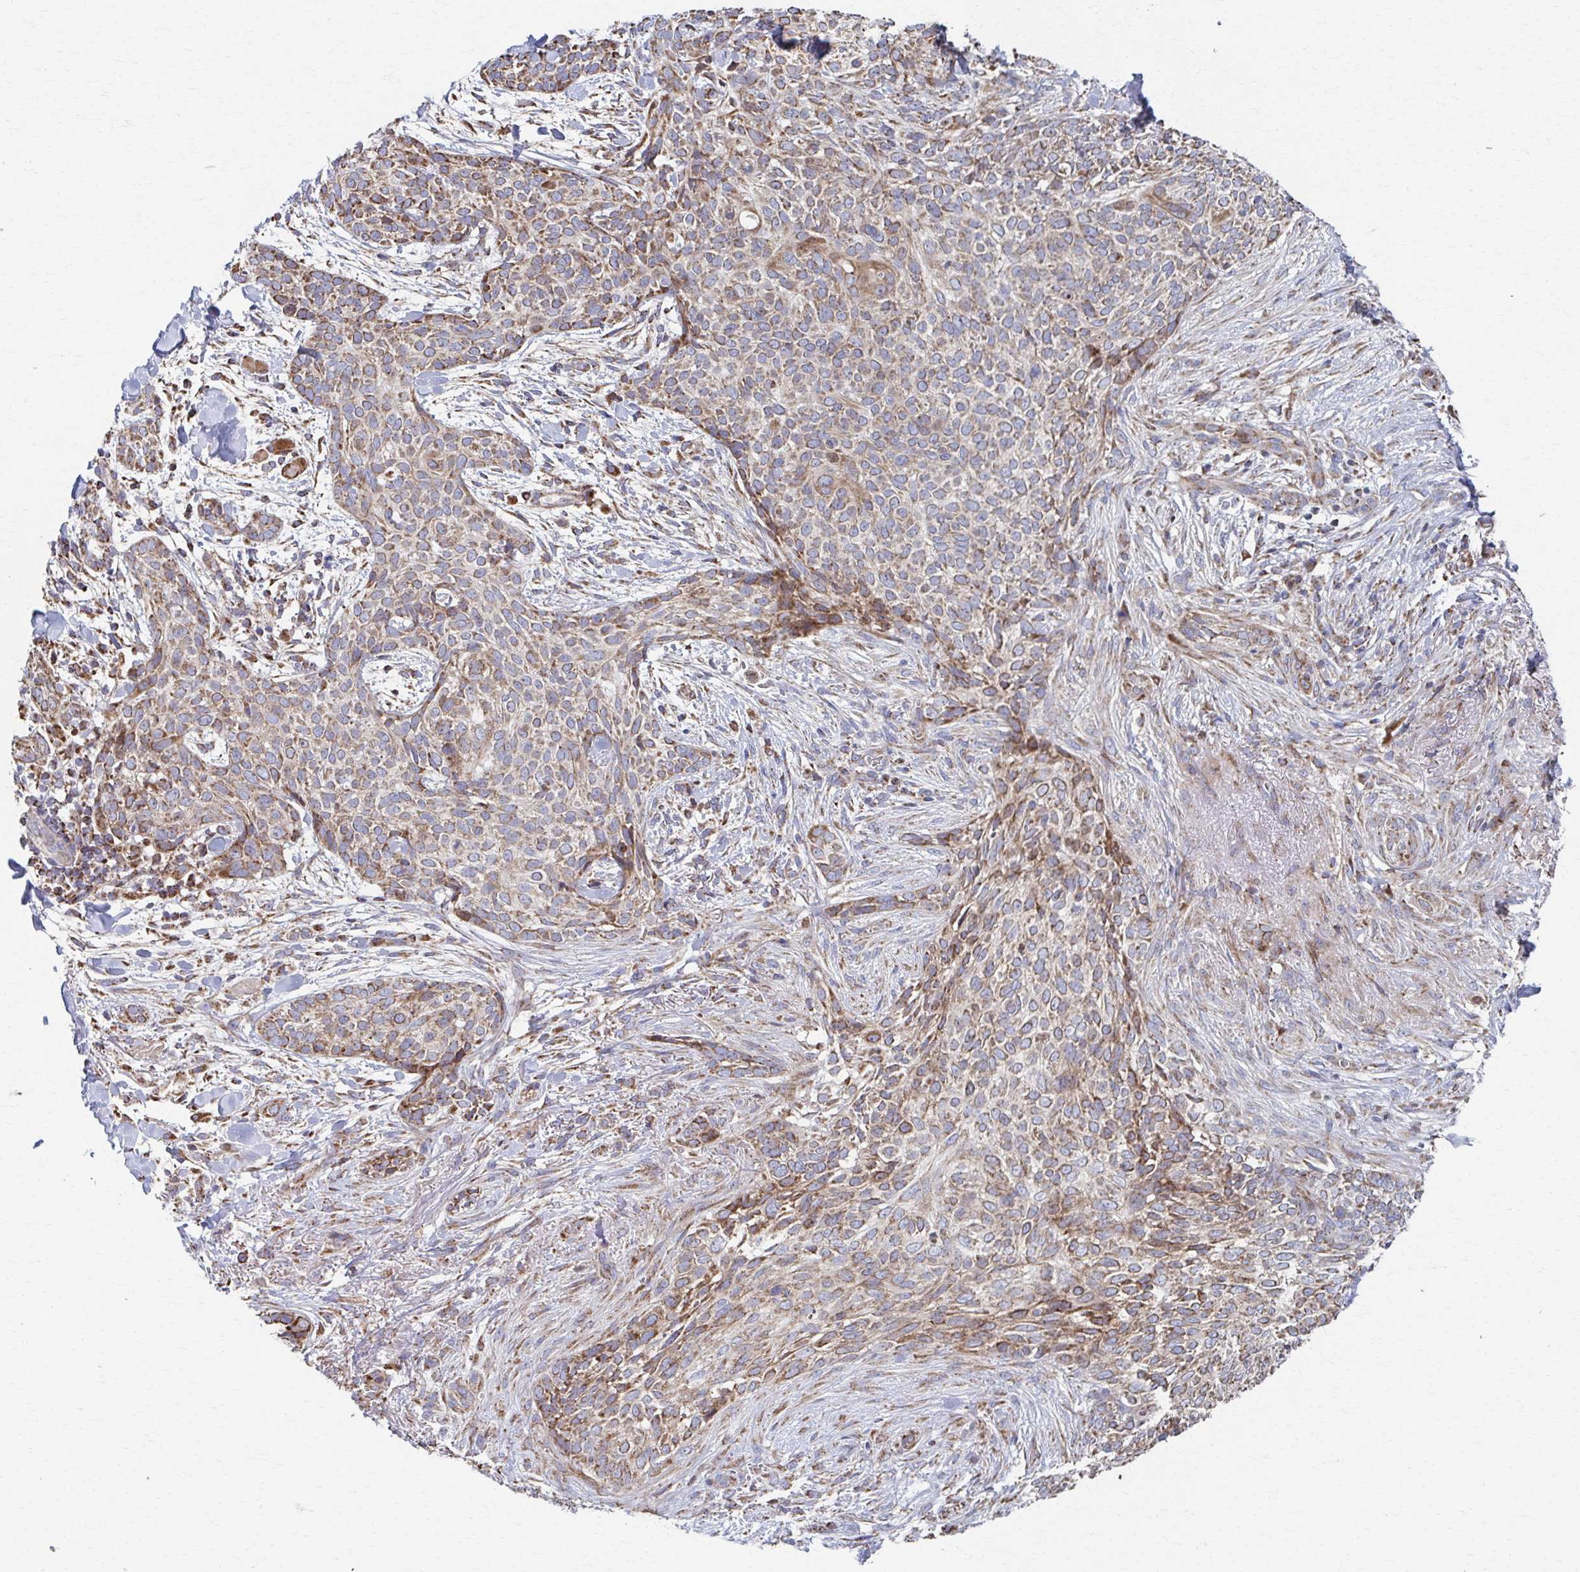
{"staining": {"intensity": "moderate", "quantity": "25%-75%", "location": "cytoplasmic/membranous"}, "tissue": "skin cancer", "cell_type": "Tumor cells", "image_type": "cancer", "snomed": [{"axis": "morphology", "description": "Basal cell carcinoma"}, {"axis": "topography", "description": "Skin"}, {"axis": "topography", "description": "Skin of face"}], "caption": "A histopathology image of human skin cancer (basal cell carcinoma) stained for a protein shows moderate cytoplasmic/membranous brown staining in tumor cells.", "gene": "SAT1", "patient": {"sex": "female", "age": 90}}